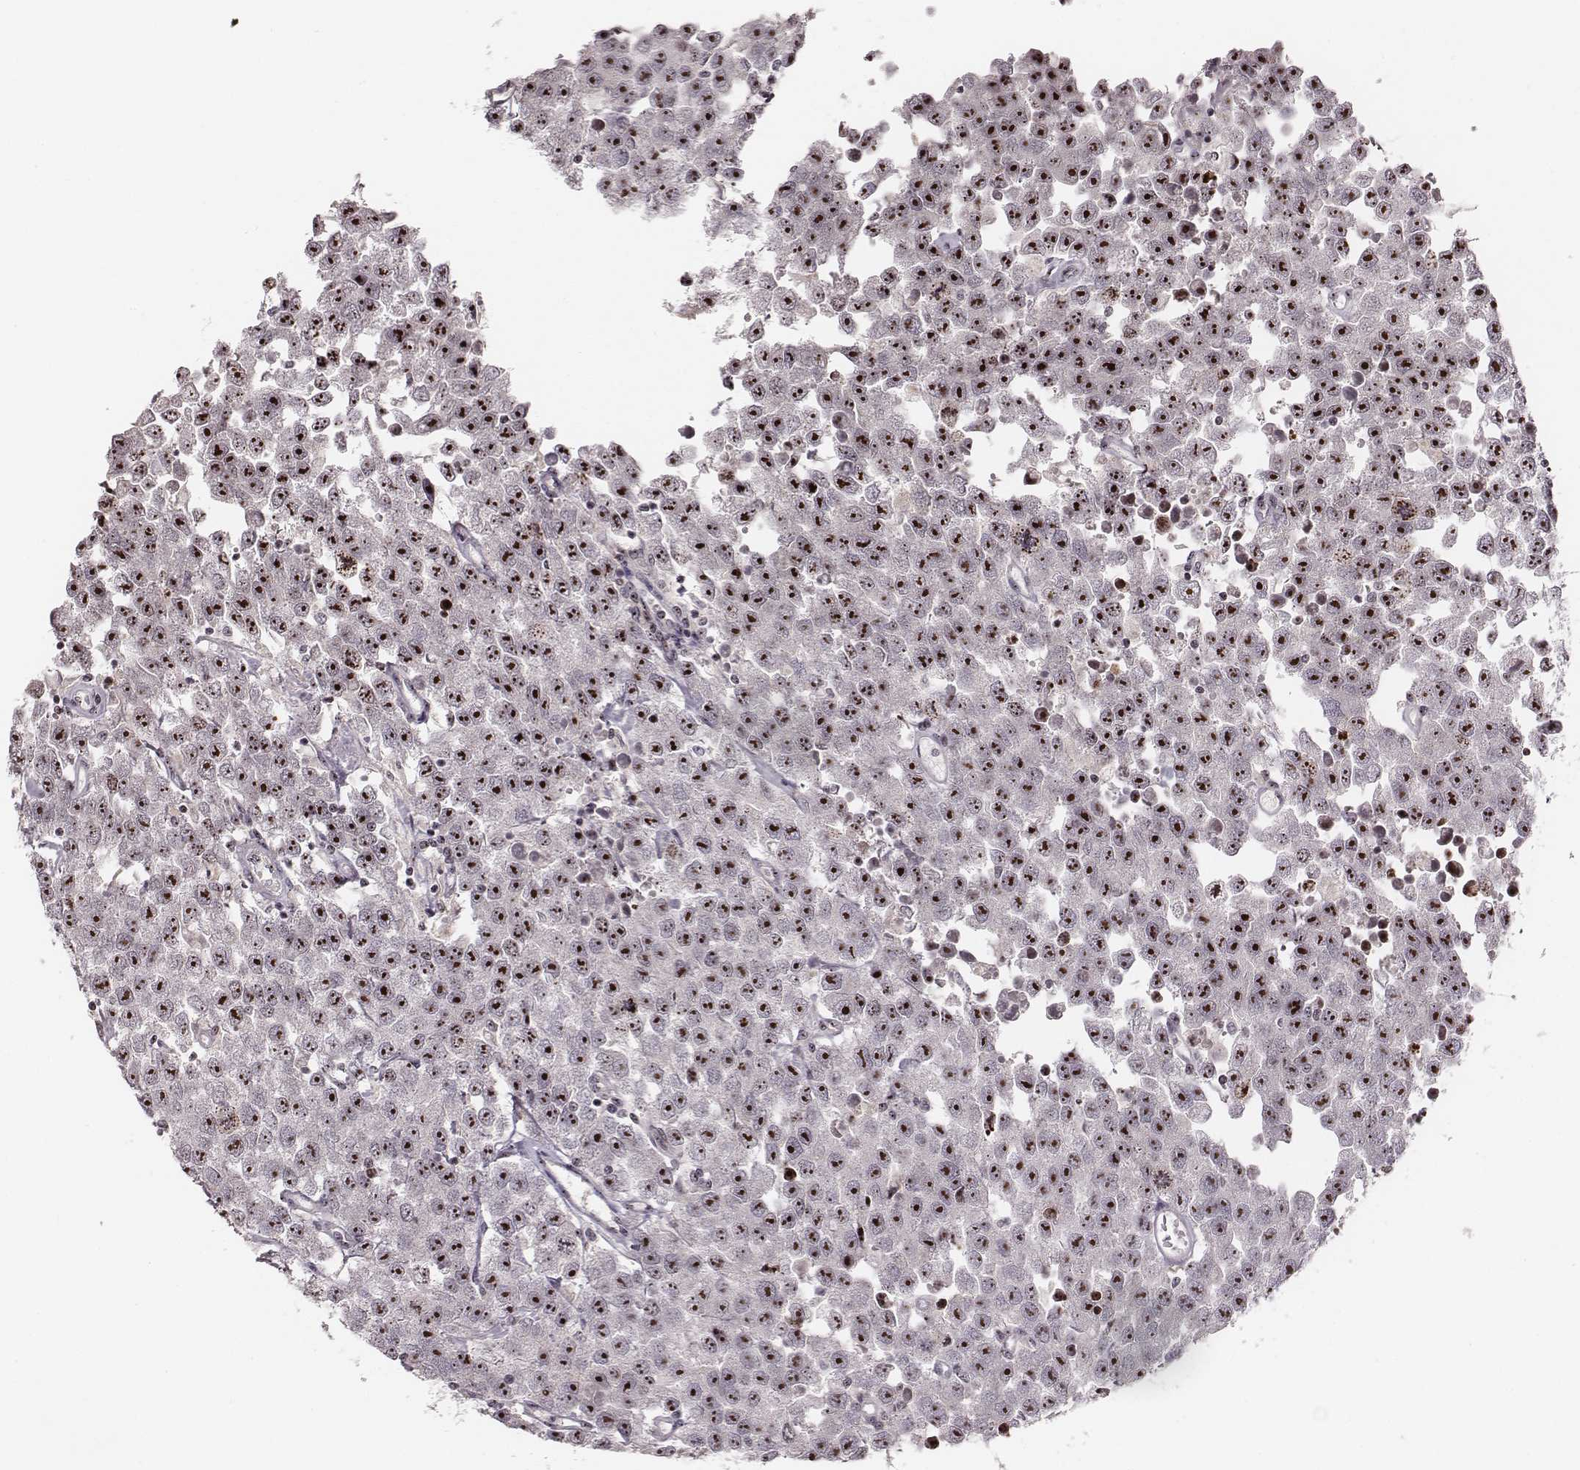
{"staining": {"intensity": "strong", "quantity": ">75%", "location": "nuclear"}, "tissue": "testis cancer", "cell_type": "Tumor cells", "image_type": "cancer", "snomed": [{"axis": "morphology", "description": "Seminoma, NOS"}, {"axis": "topography", "description": "Testis"}], "caption": "Protein expression analysis of testis seminoma displays strong nuclear positivity in about >75% of tumor cells.", "gene": "NOP56", "patient": {"sex": "male", "age": 52}}